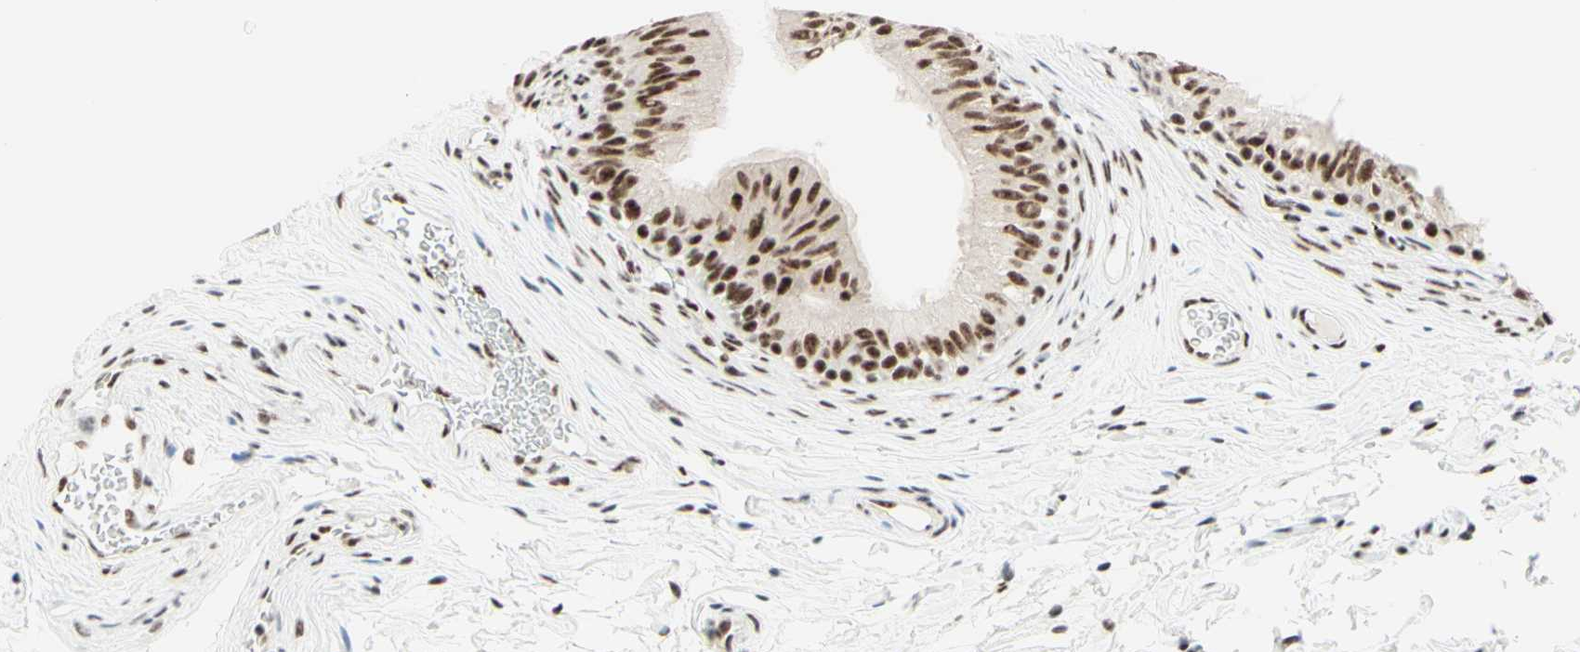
{"staining": {"intensity": "strong", "quantity": ">75%", "location": "nuclear"}, "tissue": "epididymis", "cell_type": "Glandular cells", "image_type": "normal", "snomed": [{"axis": "morphology", "description": "Normal tissue, NOS"}, {"axis": "topography", "description": "Epididymis"}], "caption": "The photomicrograph demonstrates staining of unremarkable epididymis, revealing strong nuclear protein staining (brown color) within glandular cells. The staining is performed using DAB (3,3'-diaminobenzidine) brown chromogen to label protein expression. The nuclei are counter-stained blue using hematoxylin.", "gene": "WTAP", "patient": {"sex": "male", "age": 36}}